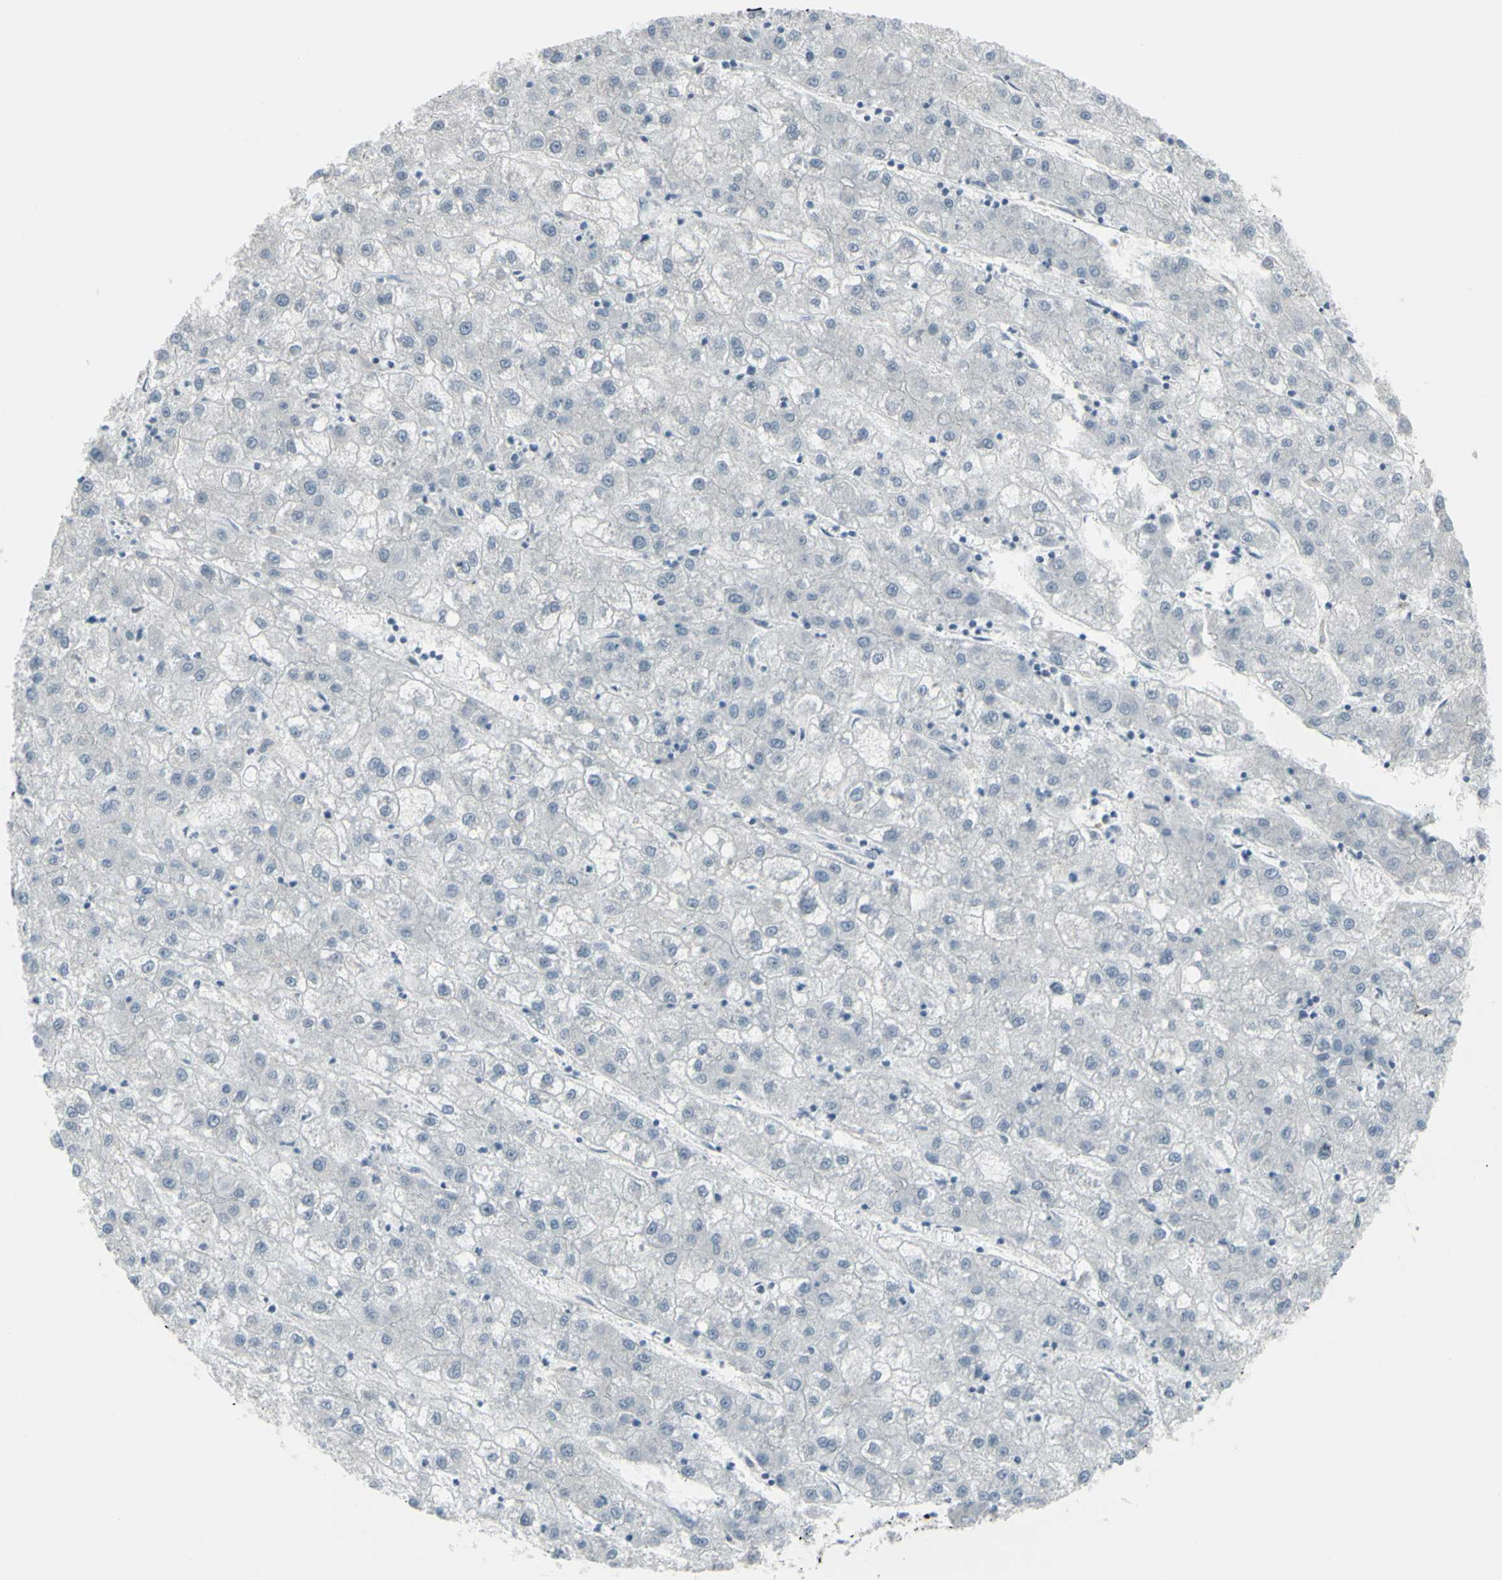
{"staining": {"intensity": "negative", "quantity": "none", "location": "none"}, "tissue": "liver cancer", "cell_type": "Tumor cells", "image_type": "cancer", "snomed": [{"axis": "morphology", "description": "Carcinoma, Hepatocellular, NOS"}, {"axis": "topography", "description": "Liver"}], "caption": "Immunohistochemical staining of human liver hepatocellular carcinoma exhibits no significant staining in tumor cells. Nuclei are stained in blue.", "gene": "RAB3A", "patient": {"sex": "male", "age": 72}}